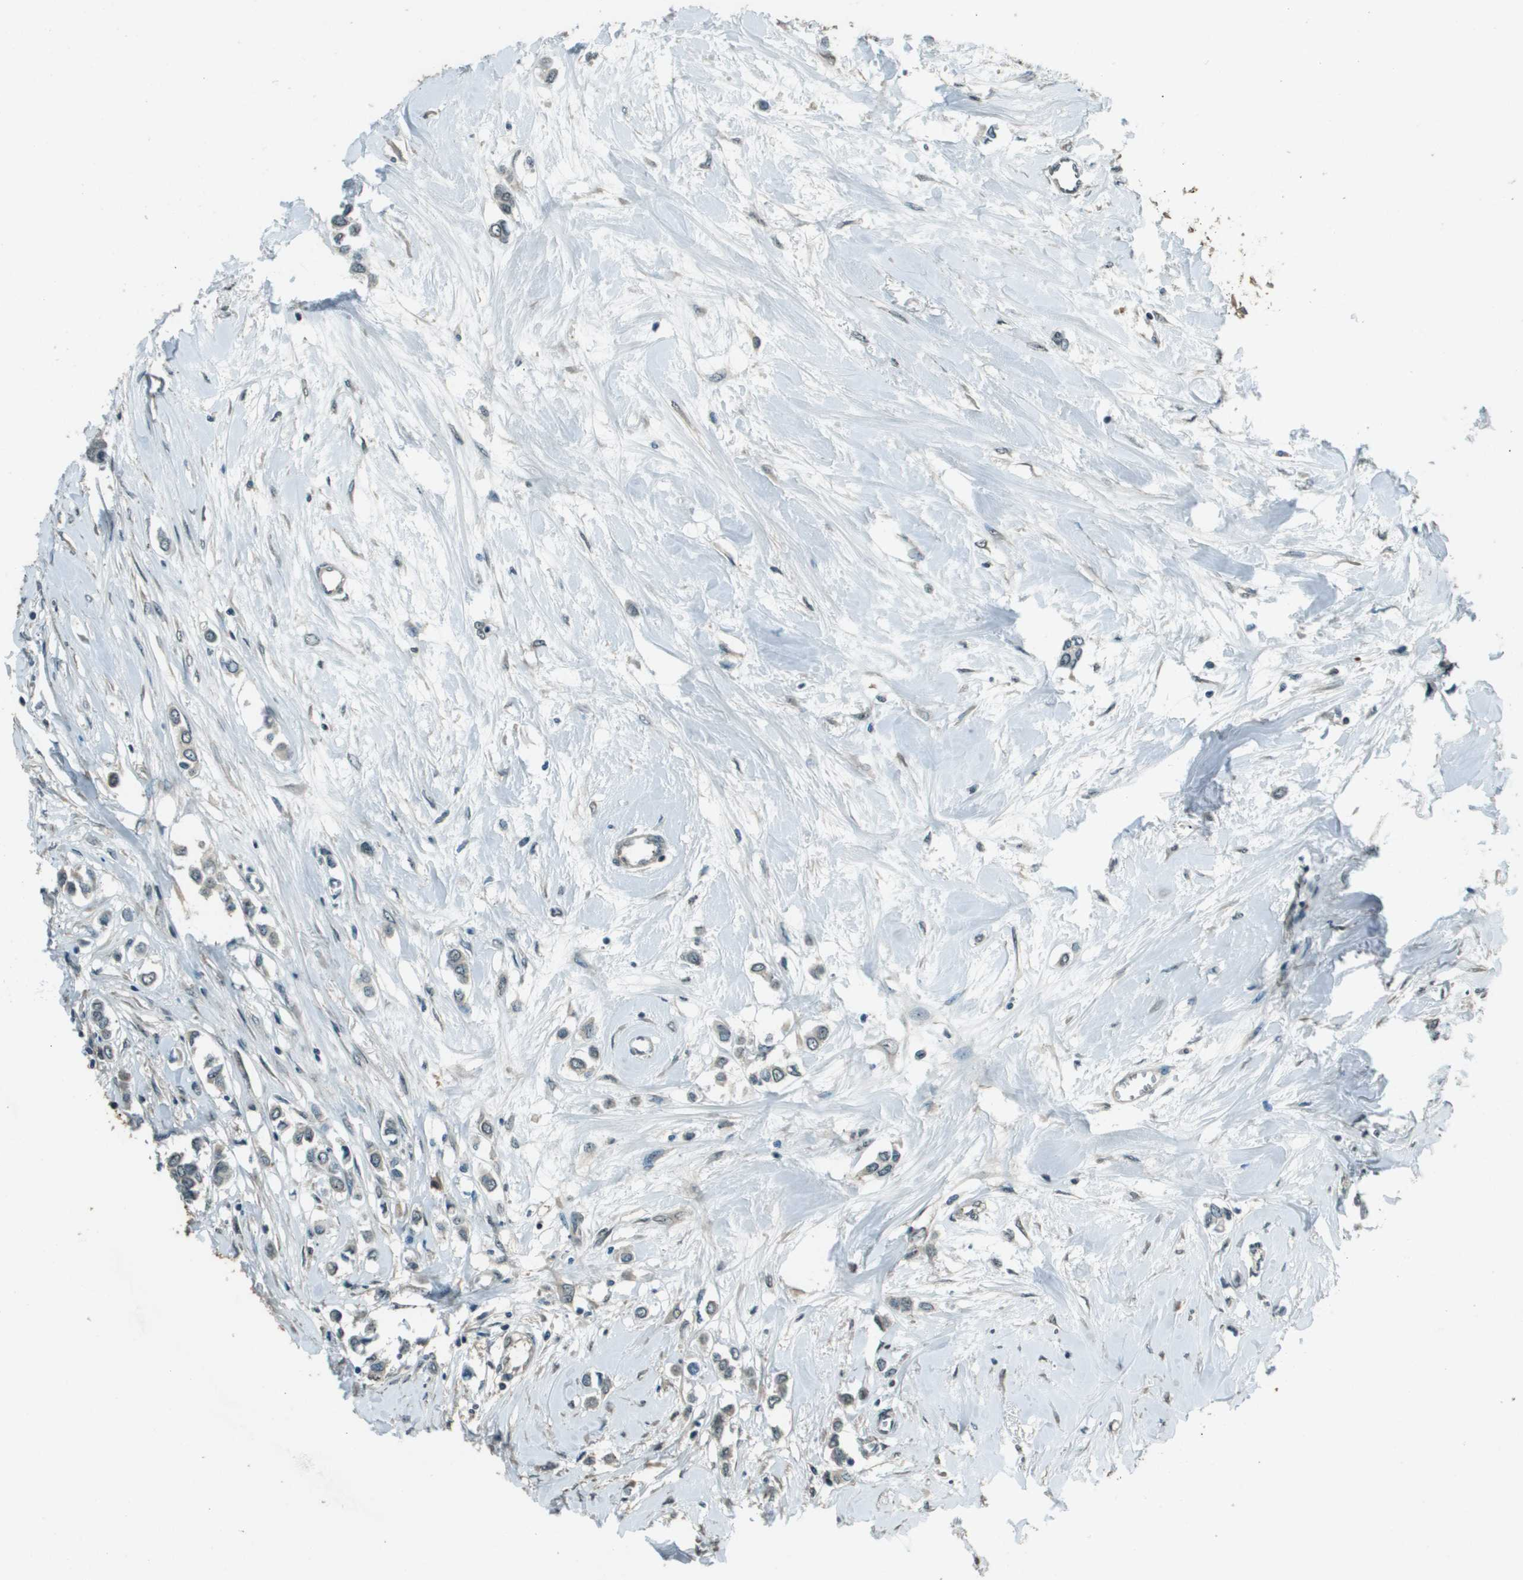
{"staining": {"intensity": "negative", "quantity": "none", "location": "none"}, "tissue": "breast cancer", "cell_type": "Tumor cells", "image_type": "cancer", "snomed": [{"axis": "morphology", "description": "Lobular carcinoma"}, {"axis": "topography", "description": "Breast"}], "caption": "A high-resolution micrograph shows immunohistochemistry (IHC) staining of breast cancer, which reveals no significant staining in tumor cells.", "gene": "SDC3", "patient": {"sex": "female", "age": 51}}